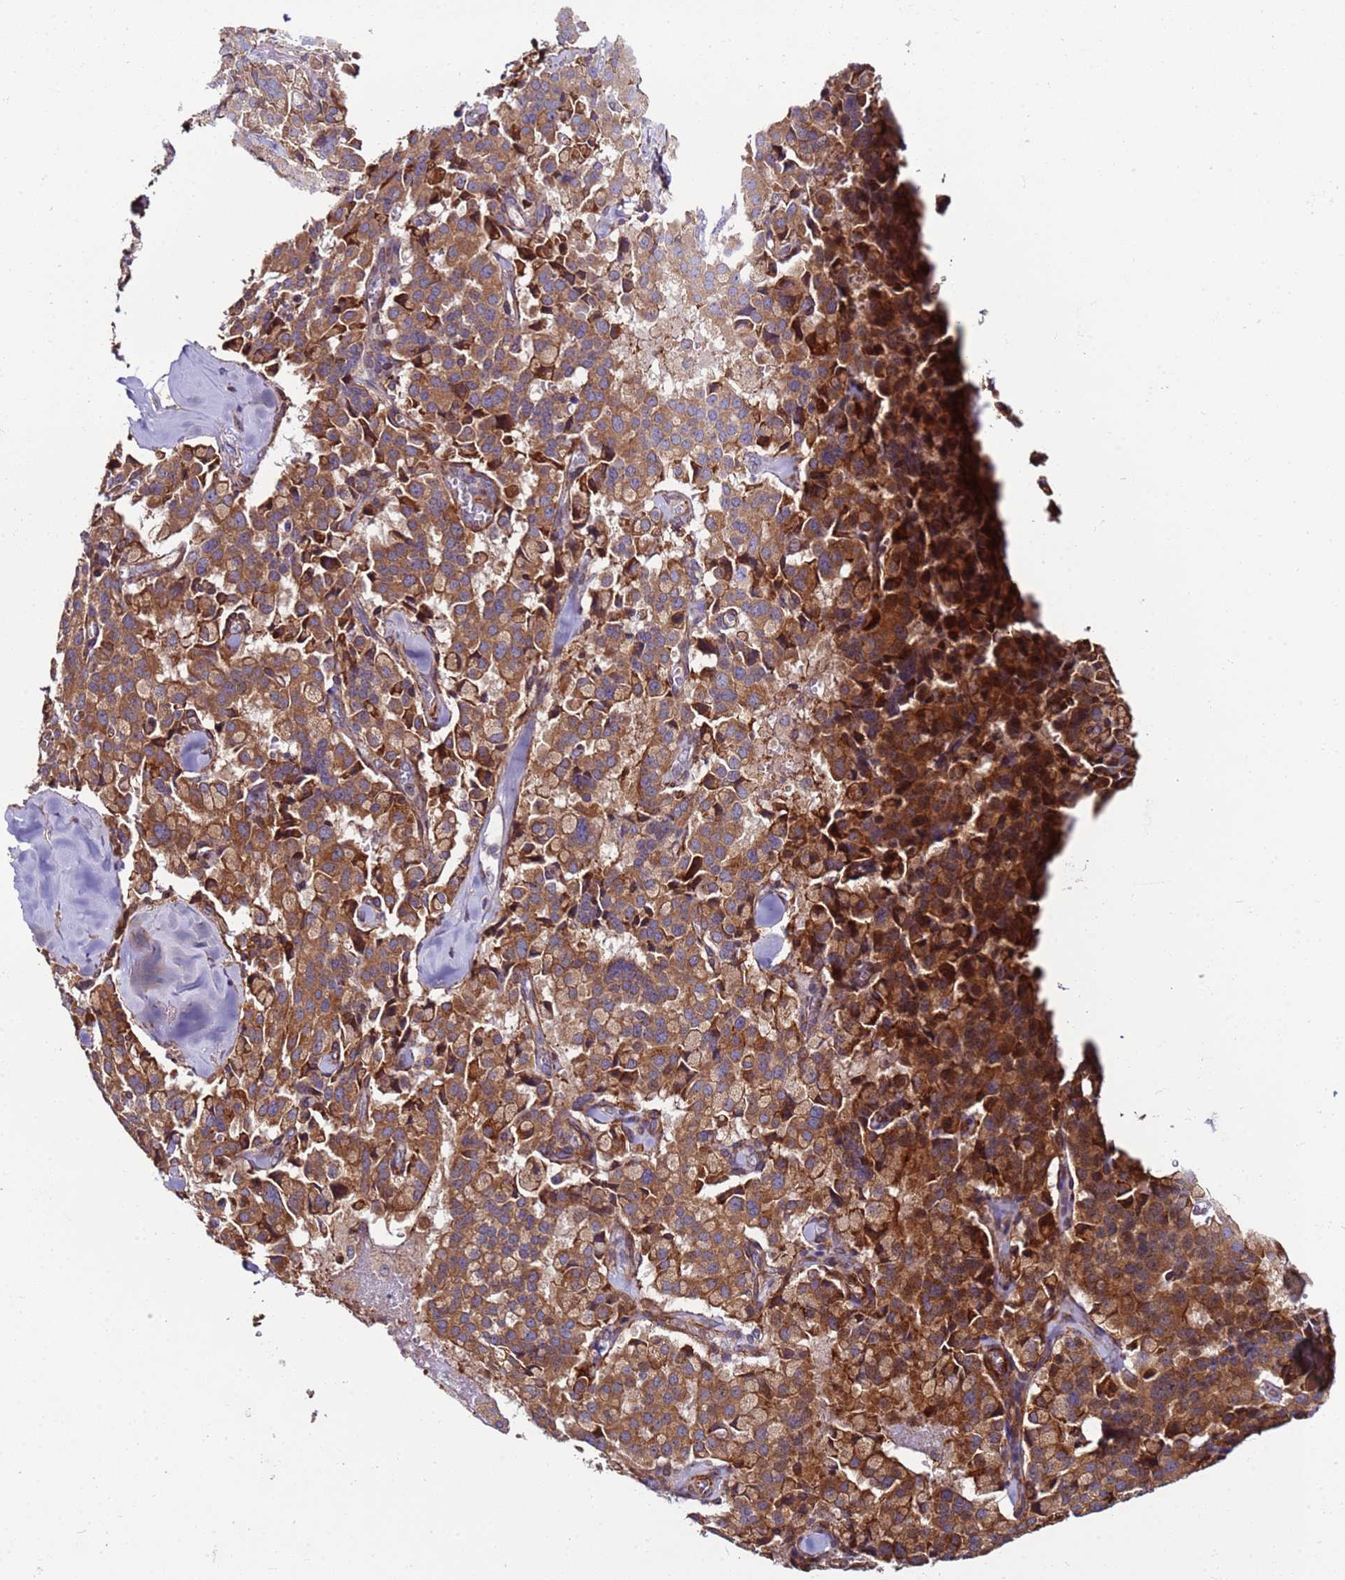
{"staining": {"intensity": "moderate", "quantity": ">75%", "location": "cytoplasmic/membranous"}, "tissue": "pancreatic cancer", "cell_type": "Tumor cells", "image_type": "cancer", "snomed": [{"axis": "morphology", "description": "Adenocarcinoma, NOS"}, {"axis": "topography", "description": "Pancreas"}], "caption": "Immunohistochemistry histopathology image of pancreatic cancer stained for a protein (brown), which shows medium levels of moderate cytoplasmic/membranous positivity in about >75% of tumor cells.", "gene": "MCRIP1", "patient": {"sex": "male", "age": 65}}